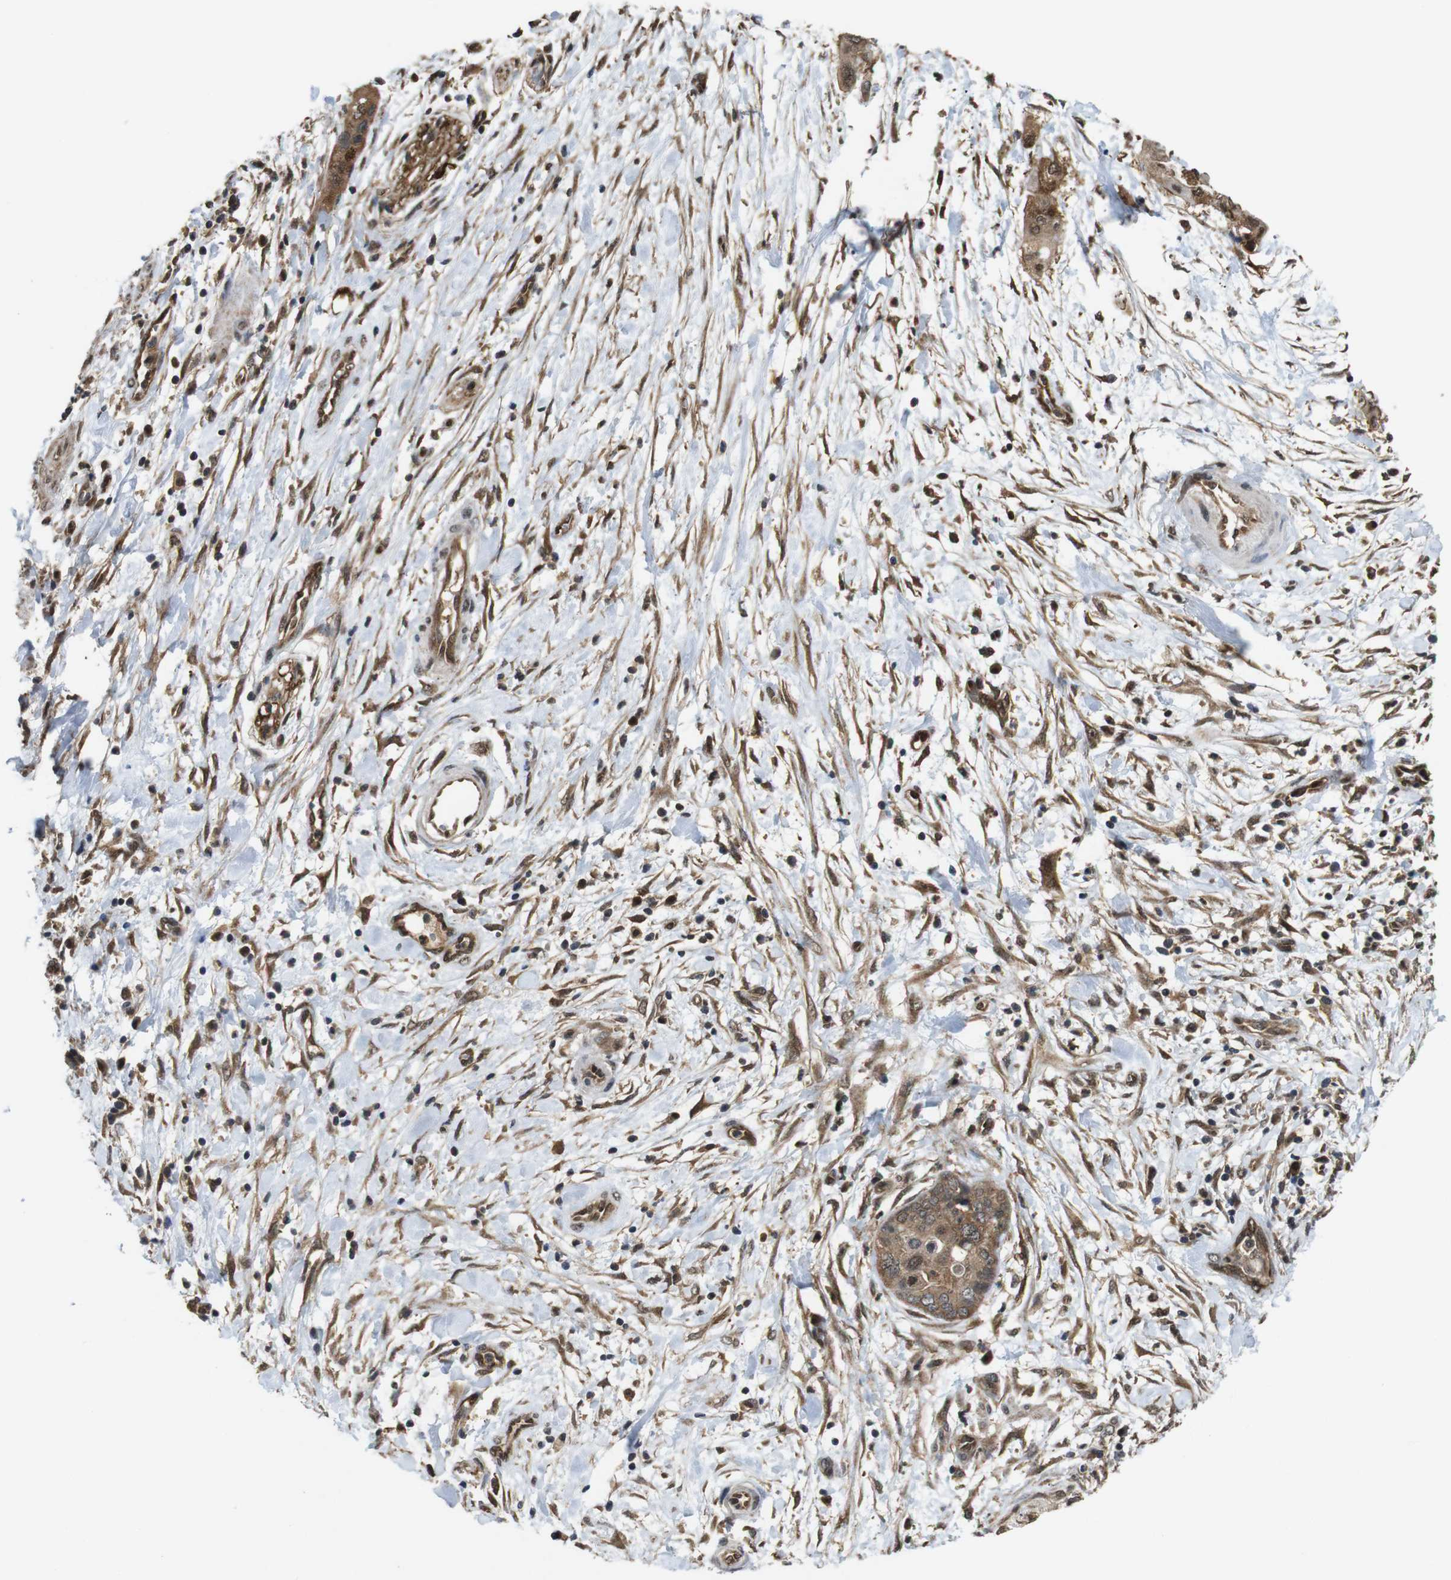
{"staining": {"intensity": "moderate", "quantity": ">75%", "location": "cytoplasmic/membranous"}, "tissue": "pancreatic cancer", "cell_type": "Tumor cells", "image_type": "cancer", "snomed": [{"axis": "morphology", "description": "Adenocarcinoma, NOS"}, {"axis": "topography", "description": "Pancreas"}], "caption": "A brown stain labels moderate cytoplasmic/membranous expression of a protein in human pancreatic cancer (adenocarcinoma) tumor cells.", "gene": "YWHAG", "patient": {"sex": "female", "age": 75}}